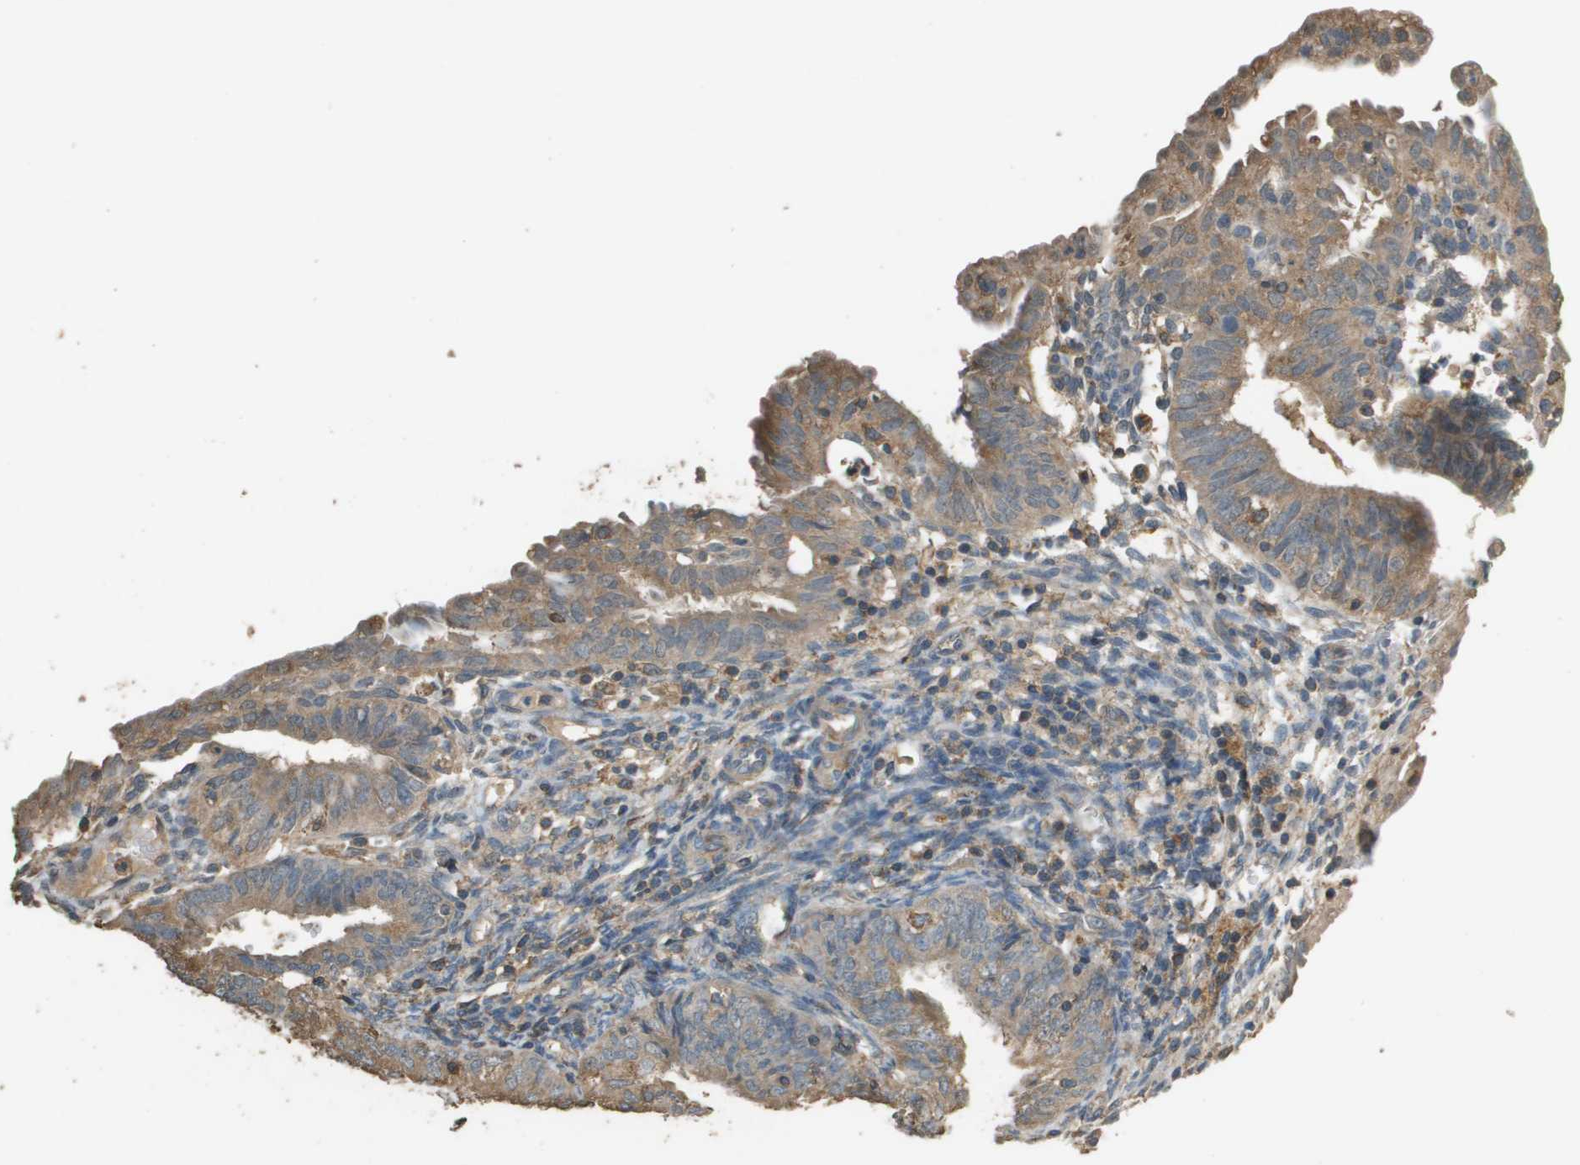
{"staining": {"intensity": "moderate", "quantity": ">75%", "location": "cytoplasmic/membranous"}, "tissue": "endometrial cancer", "cell_type": "Tumor cells", "image_type": "cancer", "snomed": [{"axis": "morphology", "description": "Adenocarcinoma, NOS"}, {"axis": "topography", "description": "Endometrium"}], "caption": "Moderate cytoplasmic/membranous positivity is seen in about >75% of tumor cells in adenocarcinoma (endometrial). (Stains: DAB in brown, nuclei in blue, Microscopy: brightfield microscopy at high magnification).", "gene": "MS4A7", "patient": {"sex": "female", "age": 58}}